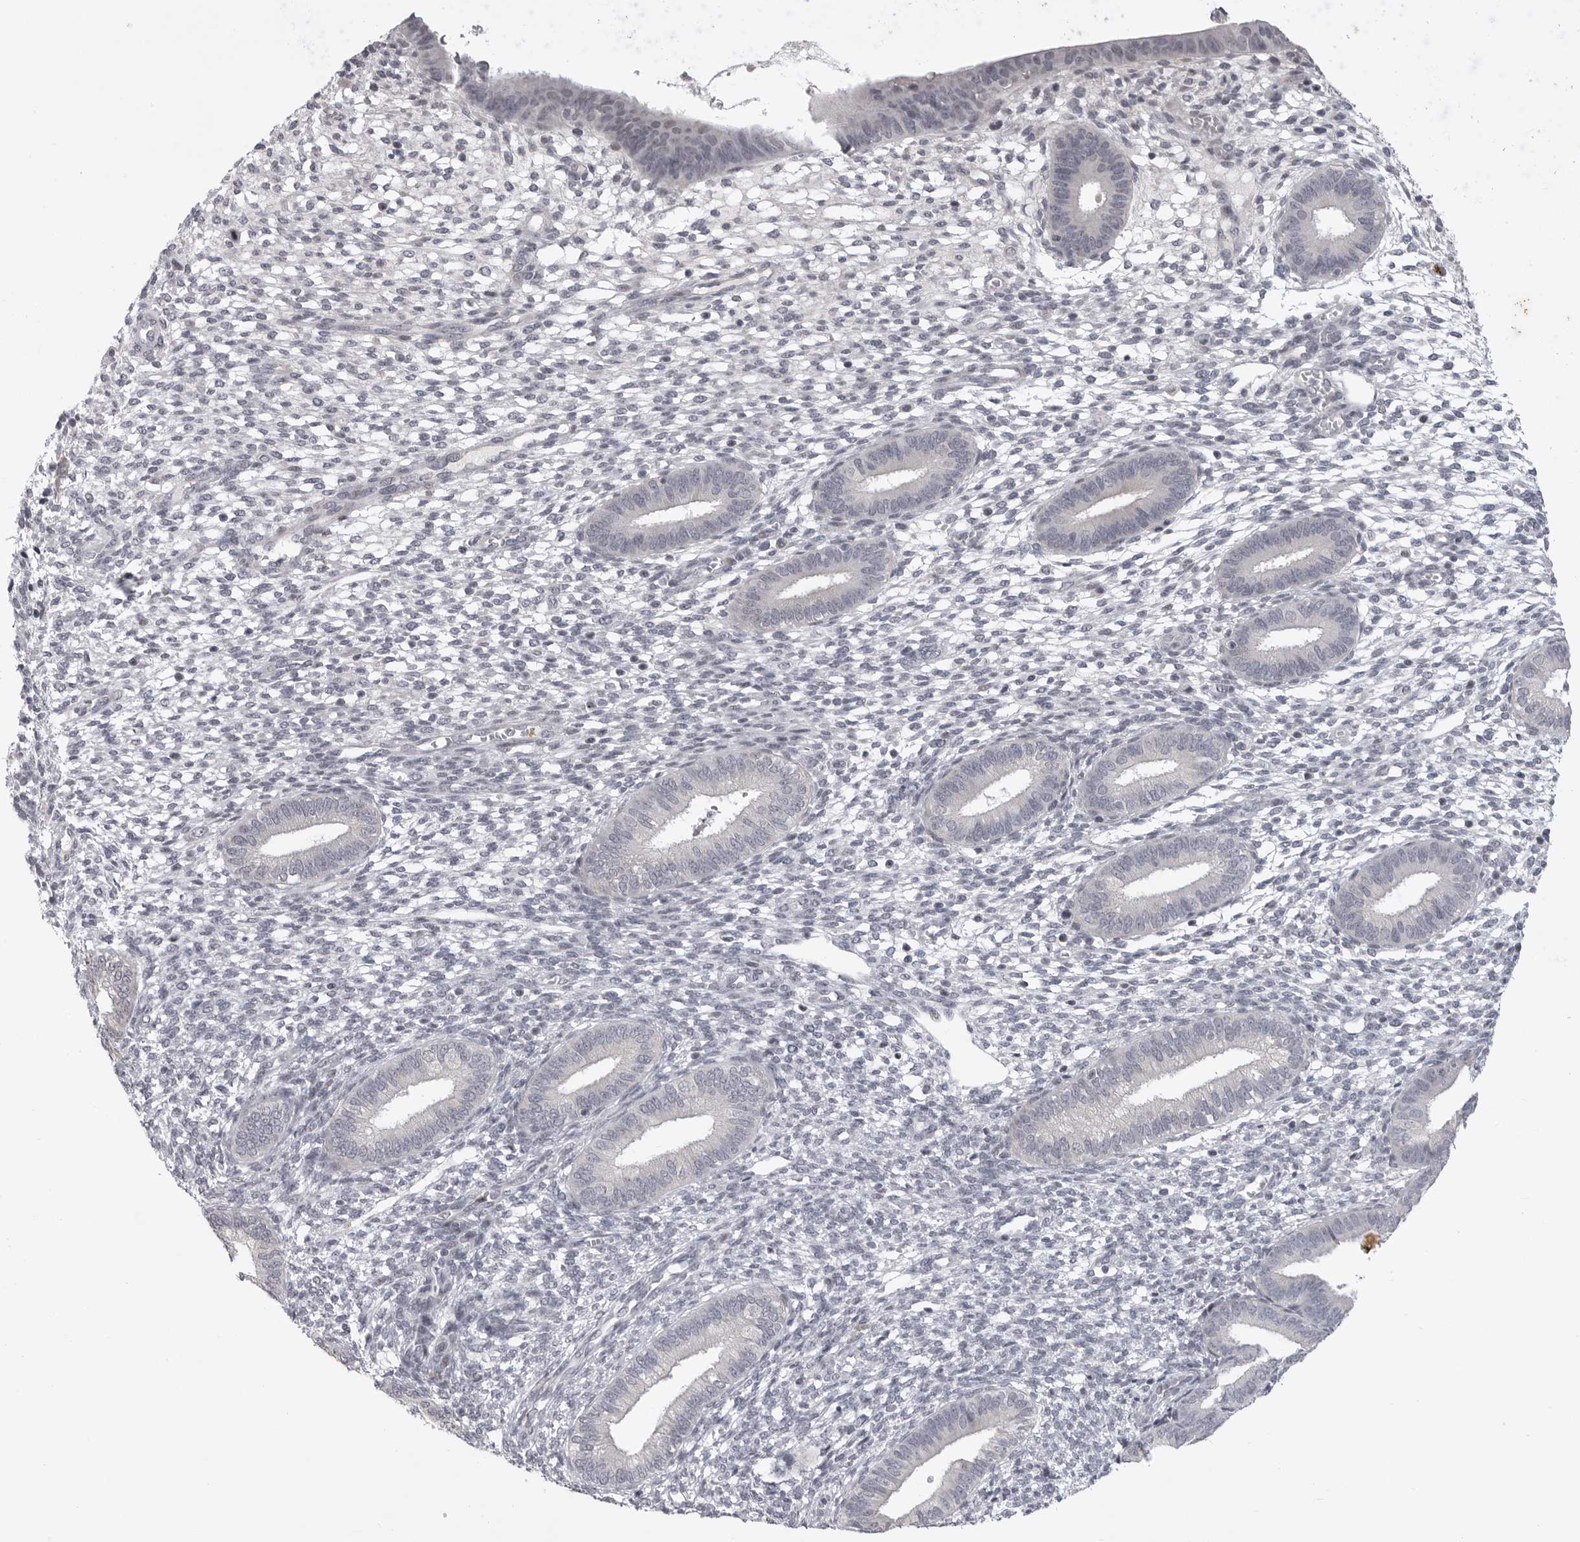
{"staining": {"intensity": "negative", "quantity": "none", "location": "none"}, "tissue": "endometrium", "cell_type": "Cells in endometrial stroma", "image_type": "normal", "snomed": [{"axis": "morphology", "description": "Normal tissue, NOS"}, {"axis": "topography", "description": "Endometrium"}], "caption": "Unremarkable endometrium was stained to show a protein in brown. There is no significant expression in cells in endometrial stroma. (DAB (3,3'-diaminobenzidine) IHC with hematoxylin counter stain).", "gene": "FBXO43", "patient": {"sex": "female", "age": 46}}